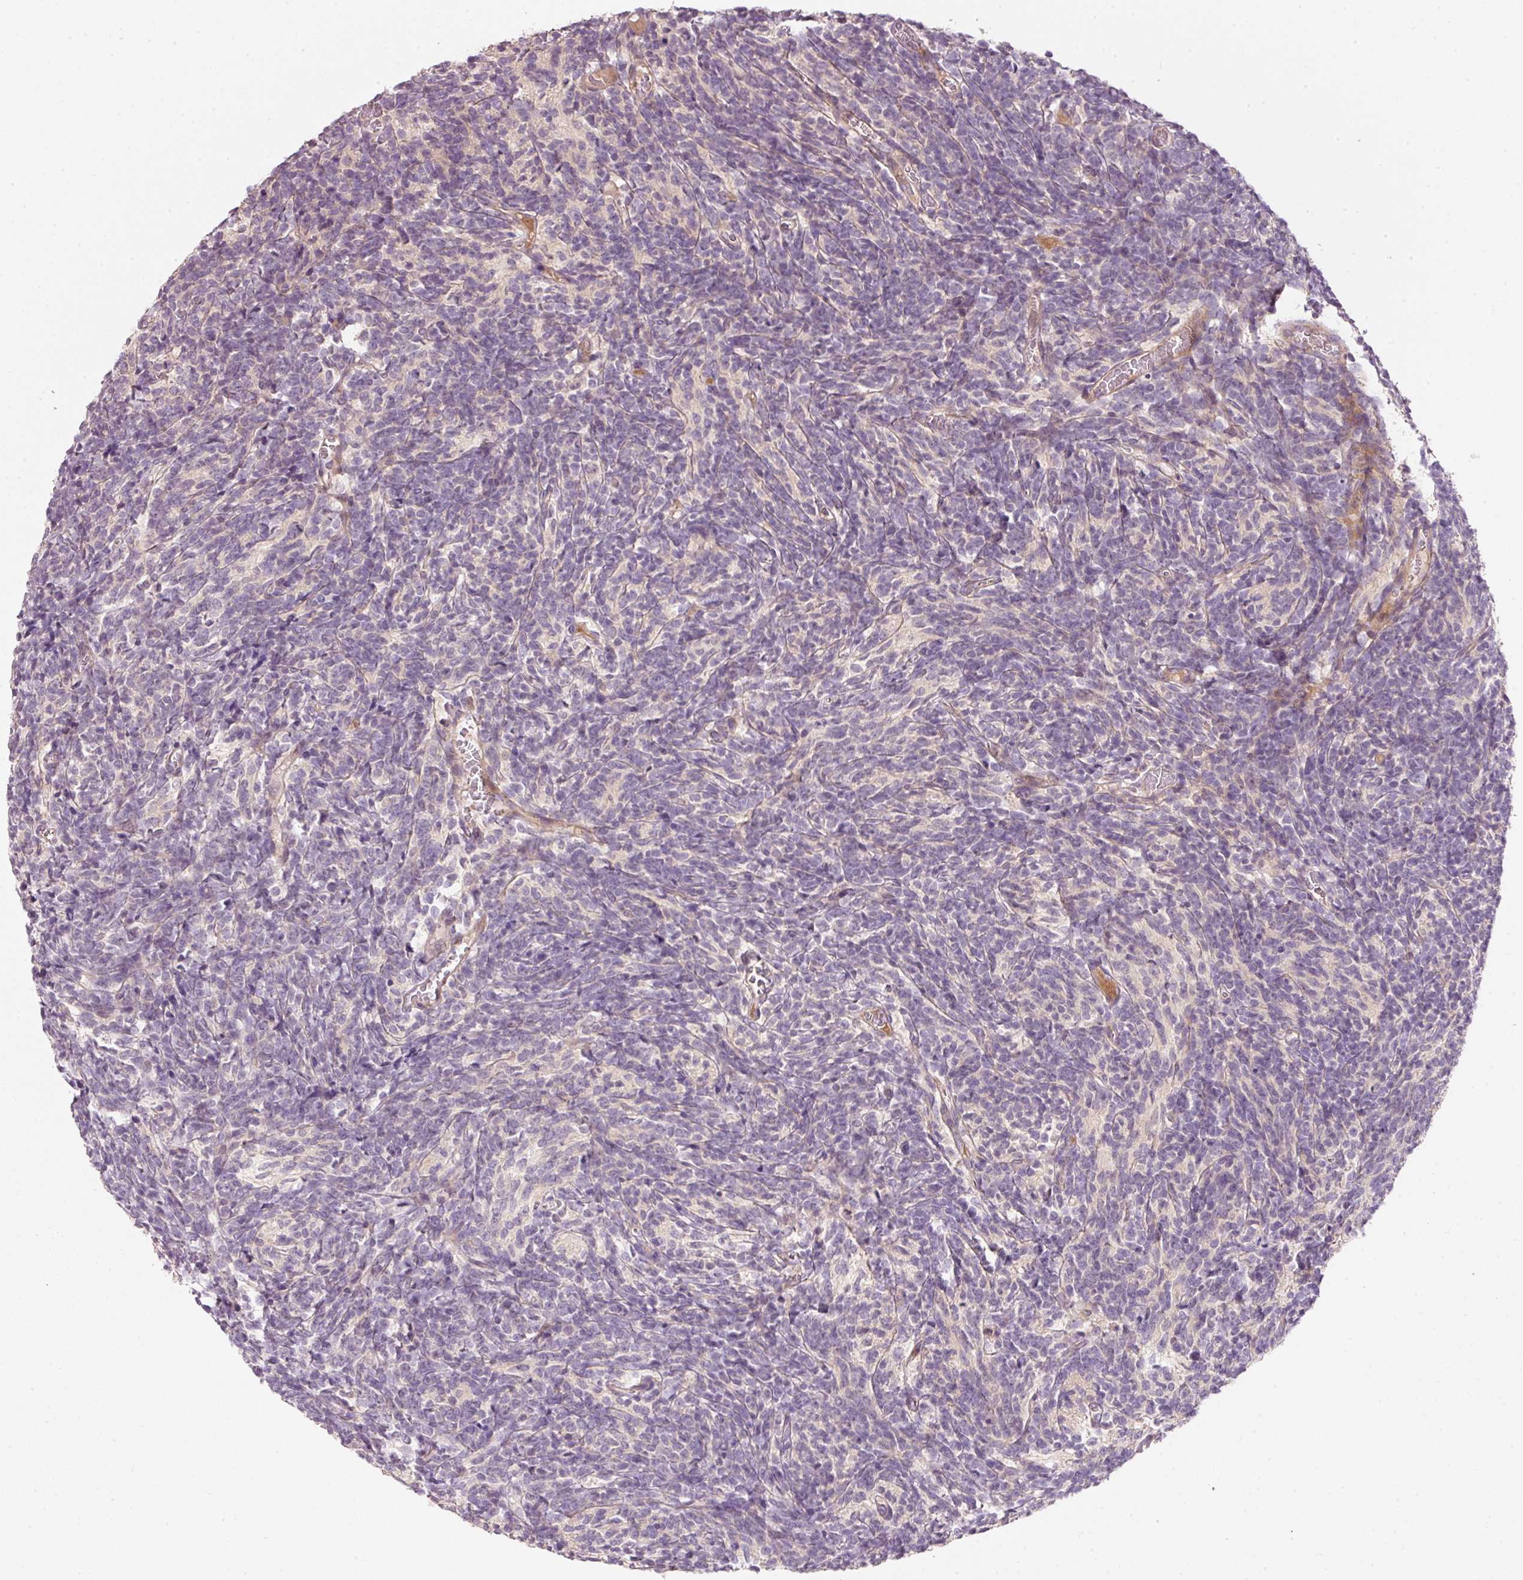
{"staining": {"intensity": "negative", "quantity": "none", "location": "none"}, "tissue": "glioma", "cell_type": "Tumor cells", "image_type": "cancer", "snomed": [{"axis": "morphology", "description": "Glioma, malignant, Low grade"}, {"axis": "topography", "description": "Brain"}], "caption": "A high-resolution image shows IHC staining of malignant low-grade glioma, which exhibits no significant staining in tumor cells.", "gene": "TIRAP", "patient": {"sex": "female", "age": 1}}